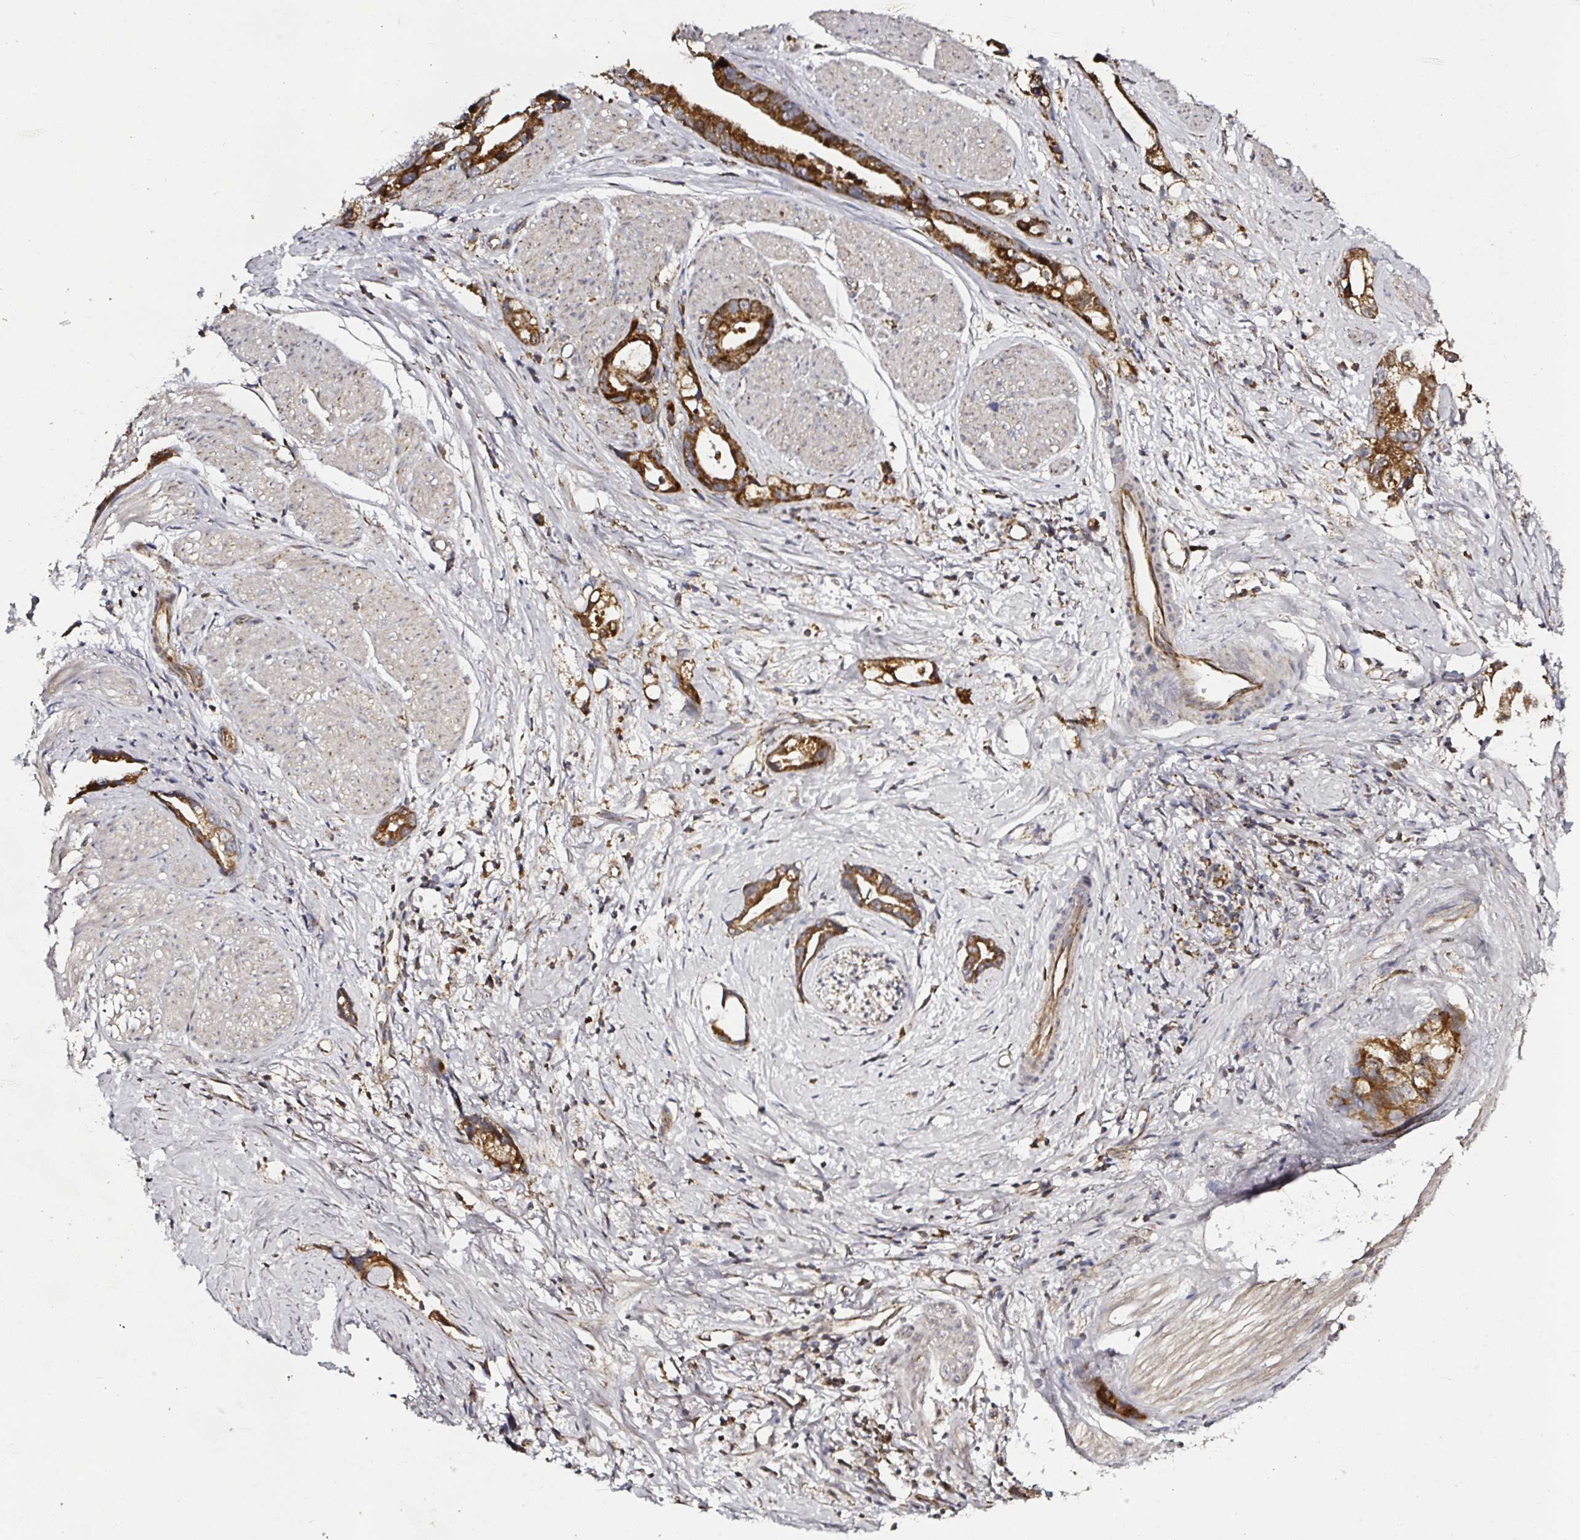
{"staining": {"intensity": "strong", "quantity": ">75%", "location": "cytoplasmic/membranous"}, "tissue": "stomach cancer", "cell_type": "Tumor cells", "image_type": "cancer", "snomed": [{"axis": "morphology", "description": "Adenocarcinoma, NOS"}, {"axis": "topography", "description": "Stomach"}], "caption": "A histopathology image showing strong cytoplasmic/membranous positivity in about >75% of tumor cells in stomach adenocarcinoma, as visualized by brown immunohistochemical staining.", "gene": "ATAD3B", "patient": {"sex": "male", "age": 55}}